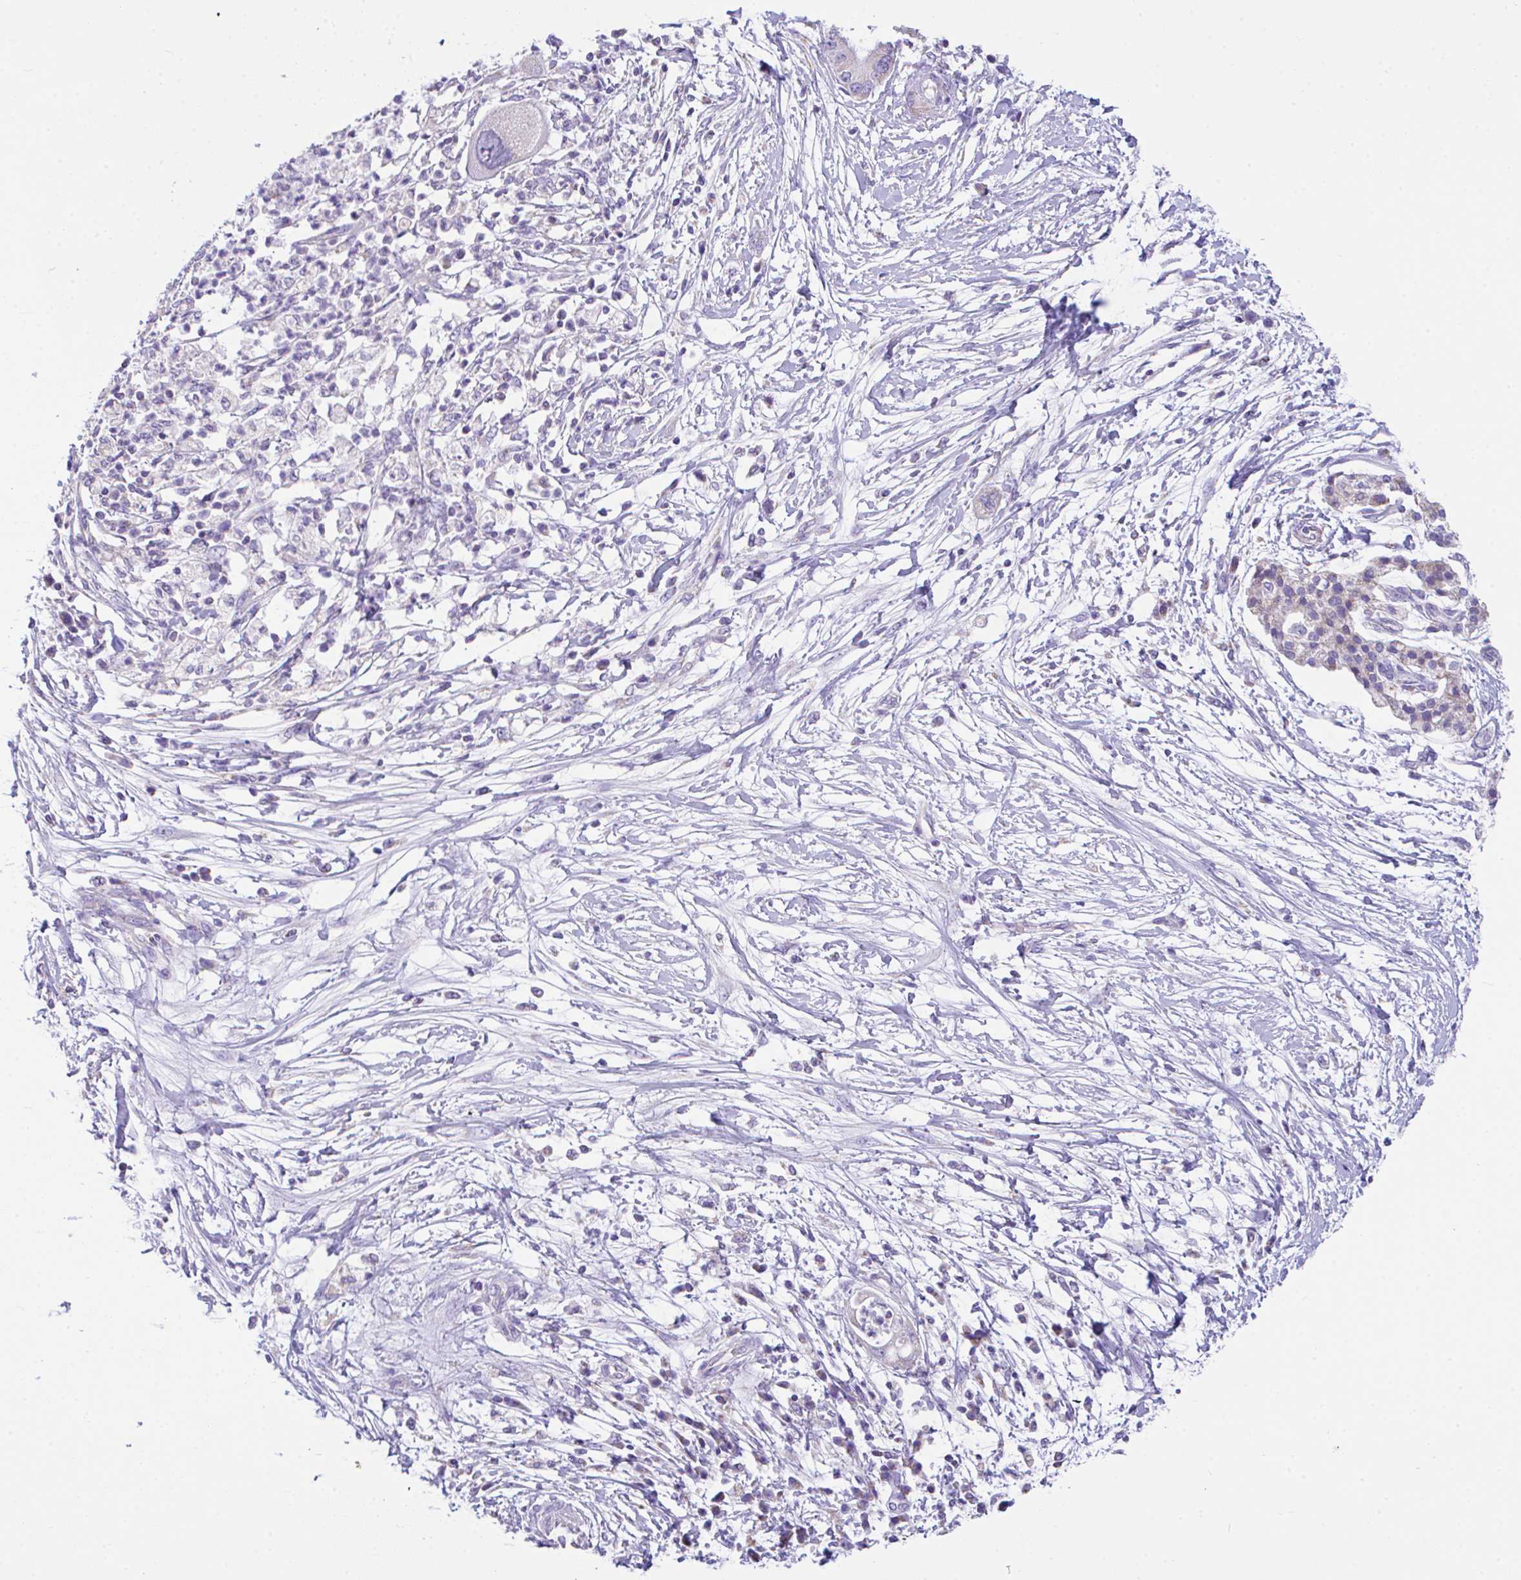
{"staining": {"intensity": "negative", "quantity": "none", "location": "none"}, "tissue": "pancreatic cancer", "cell_type": "Tumor cells", "image_type": "cancer", "snomed": [{"axis": "morphology", "description": "Adenocarcinoma, NOS"}, {"axis": "topography", "description": "Pancreas"}], "caption": "IHC of adenocarcinoma (pancreatic) shows no expression in tumor cells.", "gene": "NLRP8", "patient": {"sex": "male", "age": 68}}